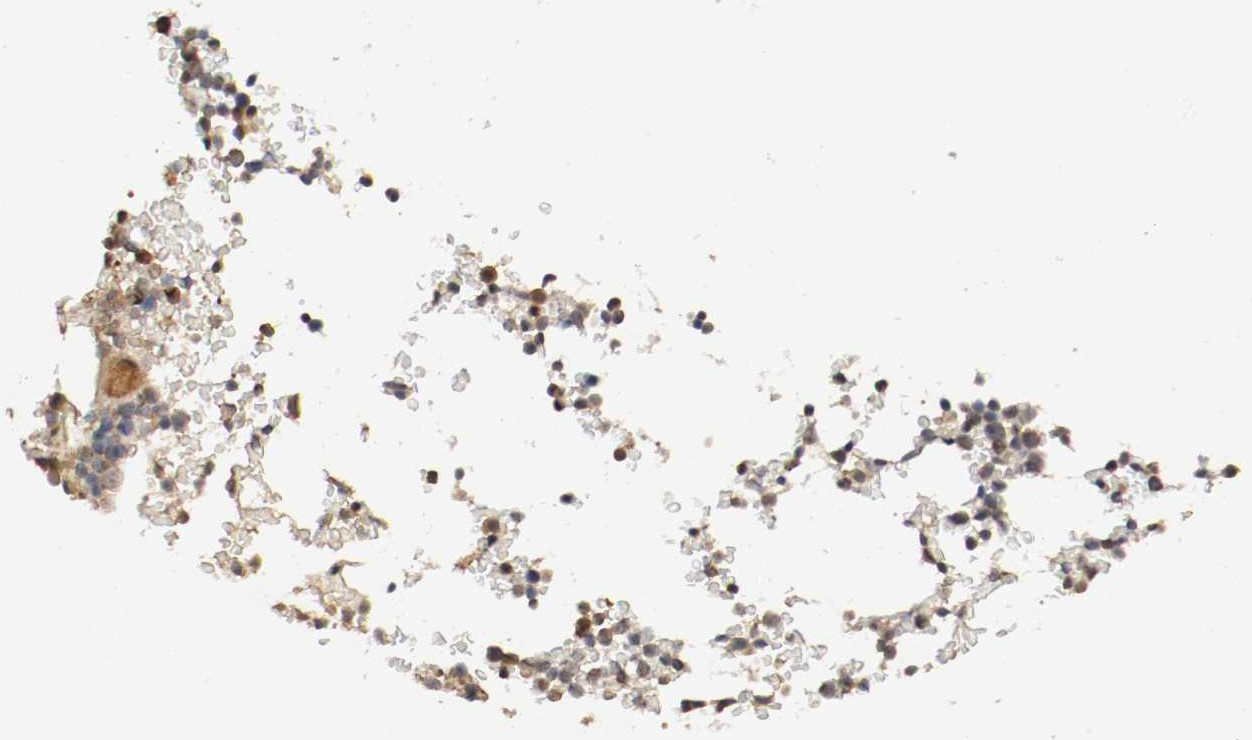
{"staining": {"intensity": "moderate", "quantity": "25%-75%", "location": "cytoplasmic/membranous,nuclear"}, "tissue": "bone marrow", "cell_type": "Hematopoietic cells", "image_type": "normal", "snomed": [{"axis": "morphology", "description": "Normal tissue, NOS"}, {"axis": "topography", "description": "Bone marrow"}], "caption": "Immunohistochemical staining of unremarkable human bone marrow shows moderate cytoplasmic/membranous,nuclear protein expression in about 25%-75% of hematopoietic cells. (Stains: DAB (3,3'-diaminobenzidine) in brown, nuclei in blue, Microscopy: brightfield microscopy at high magnification).", "gene": "TNFRSF1B", "patient": {"sex": "female", "age": 66}}